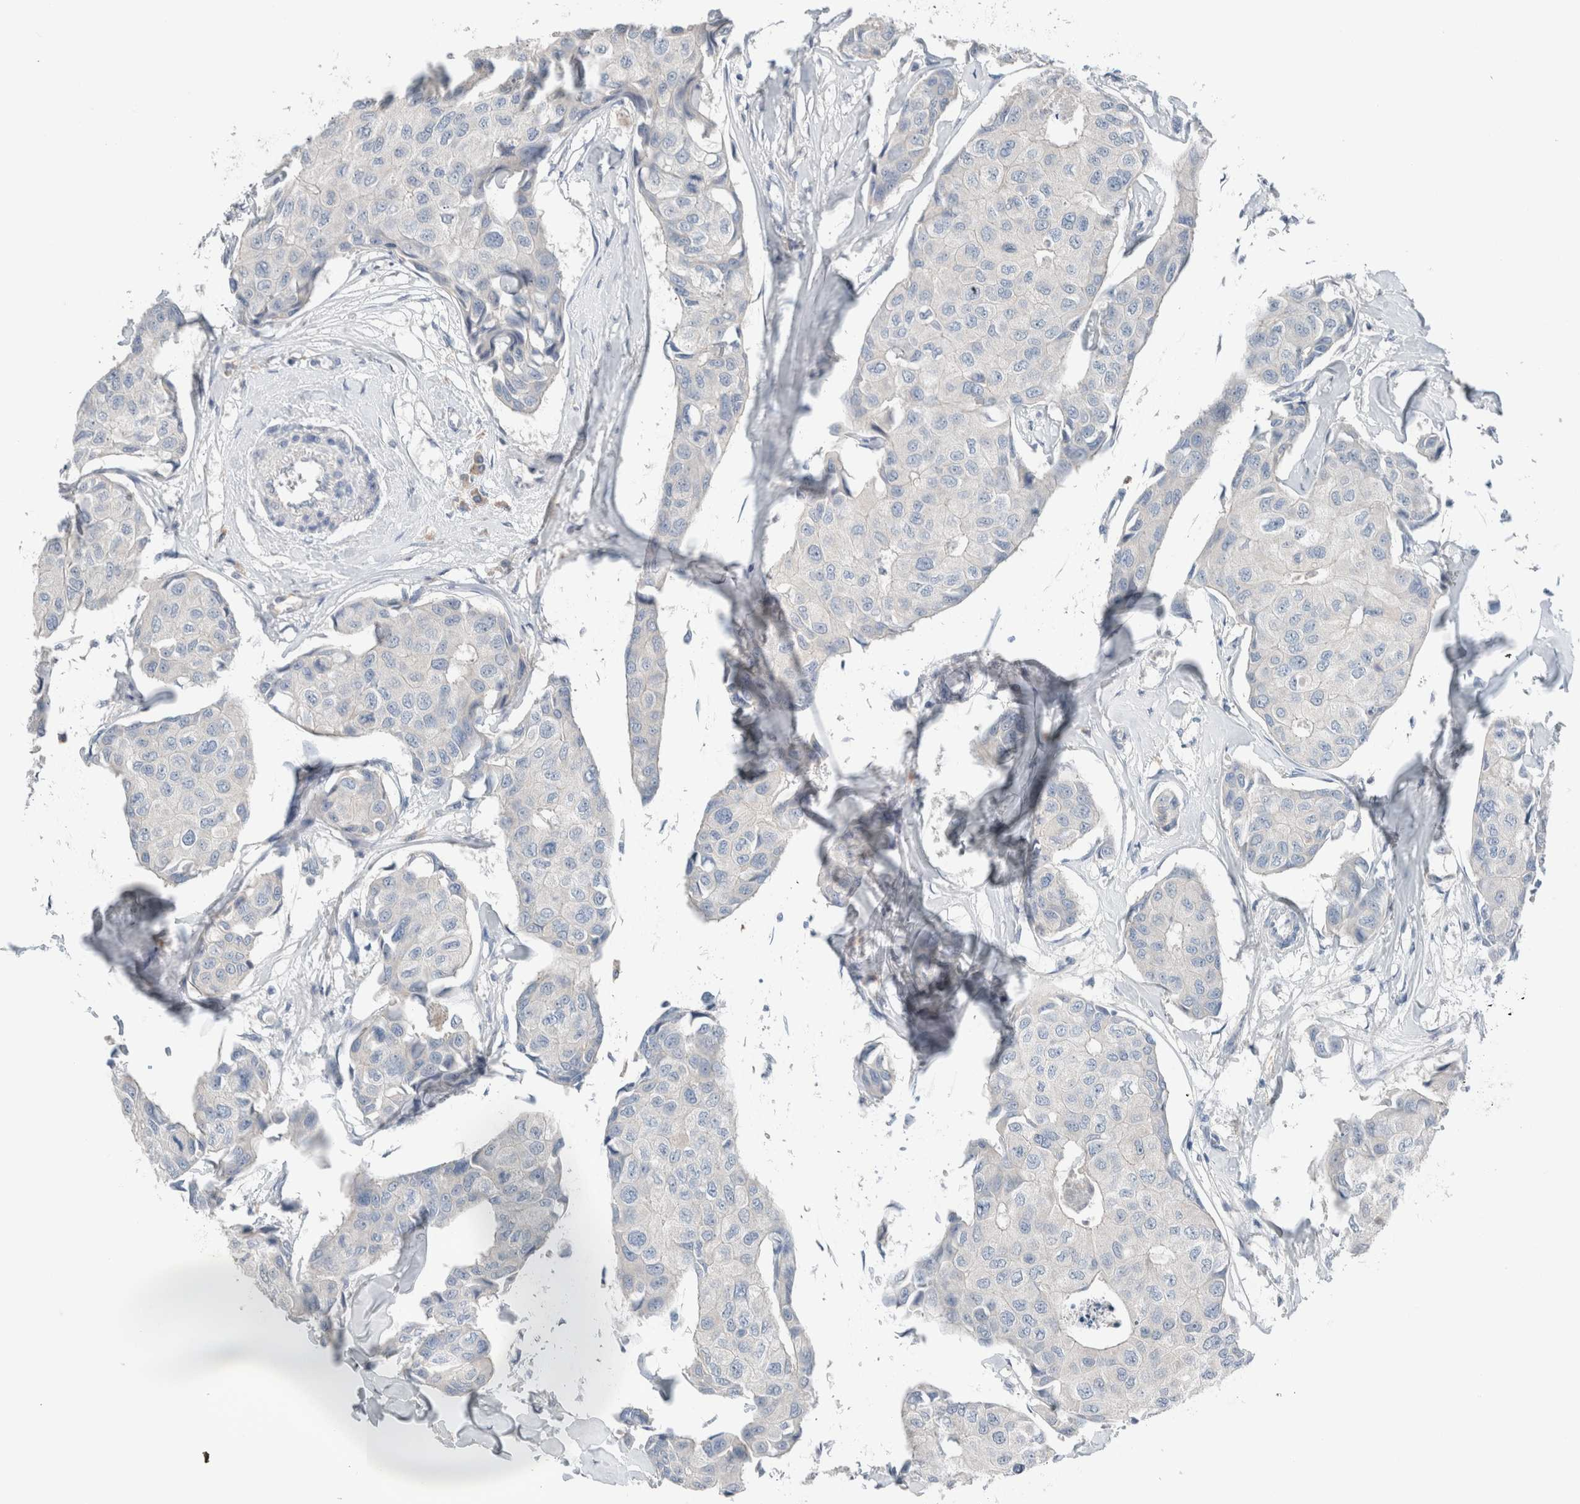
{"staining": {"intensity": "negative", "quantity": "none", "location": "none"}, "tissue": "breast cancer", "cell_type": "Tumor cells", "image_type": "cancer", "snomed": [{"axis": "morphology", "description": "Duct carcinoma"}, {"axis": "topography", "description": "Breast"}], "caption": "Immunohistochemistry histopathology image of human breast infiltrating ductal carcinoma stained for a protein (brown), which shows no staining in tumor cells.", "gene": "DUOX1", "patient": {"sex": "female", "age": 80}}